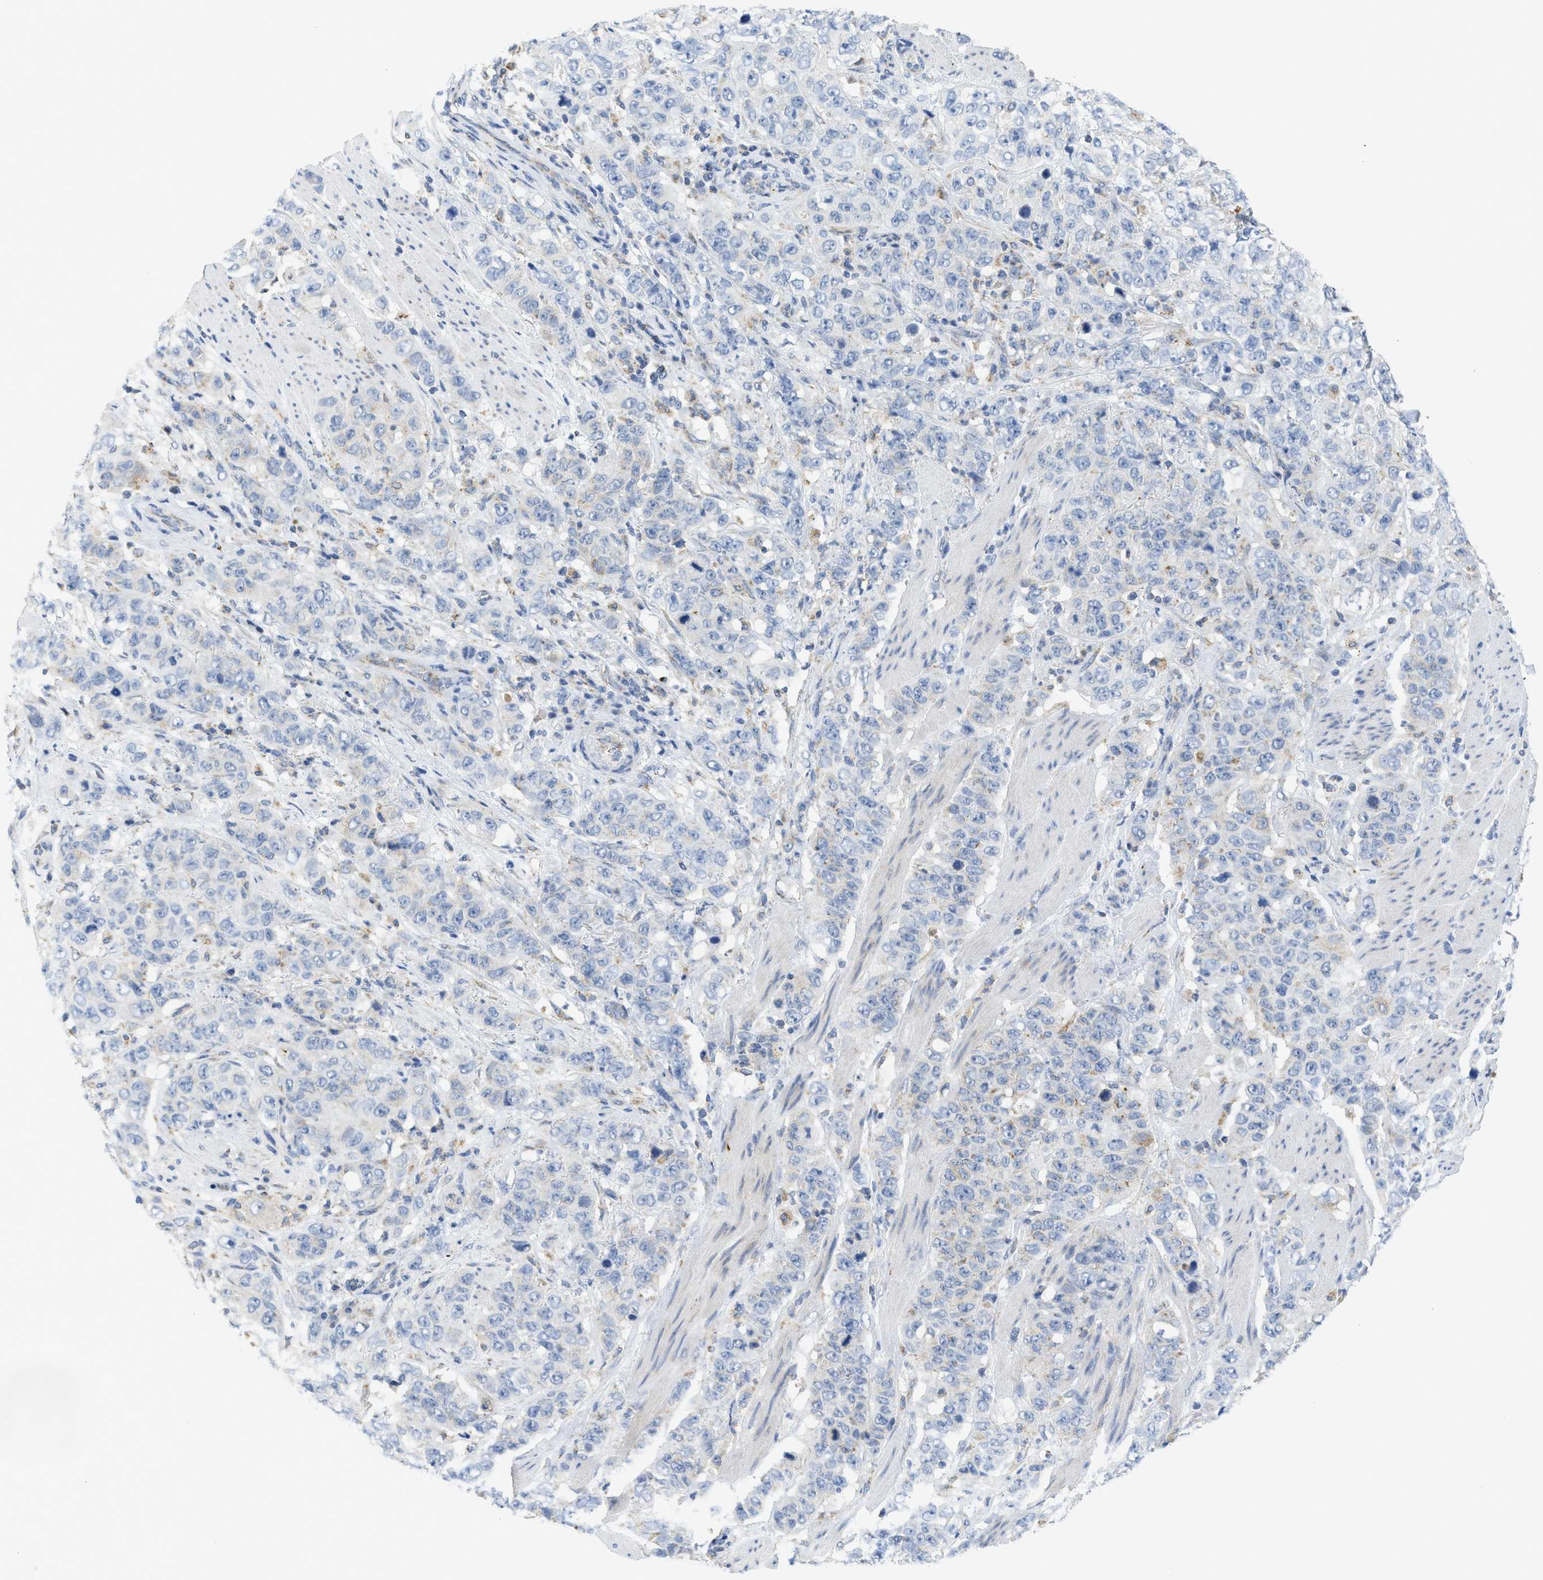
{"staining": {"intensity": "negative", "quantity": "none", "location": "none"}, "tissue": "stomach cancer", "cell_type": "Tumor cells", "image_type": "cancer", "snomed": [{"axis": "morphology", "description": "Adenocarcinoma, NOS"}, {"axis": "topography", "description": "Stomach"}], "caption": "DAB immunohistochemical staining of stomach cancer (adenocarcinoma) reveals no significant staining in tumor cells.", "gene": "GATD3", "patient": {"sex": "male", "age": 48}}